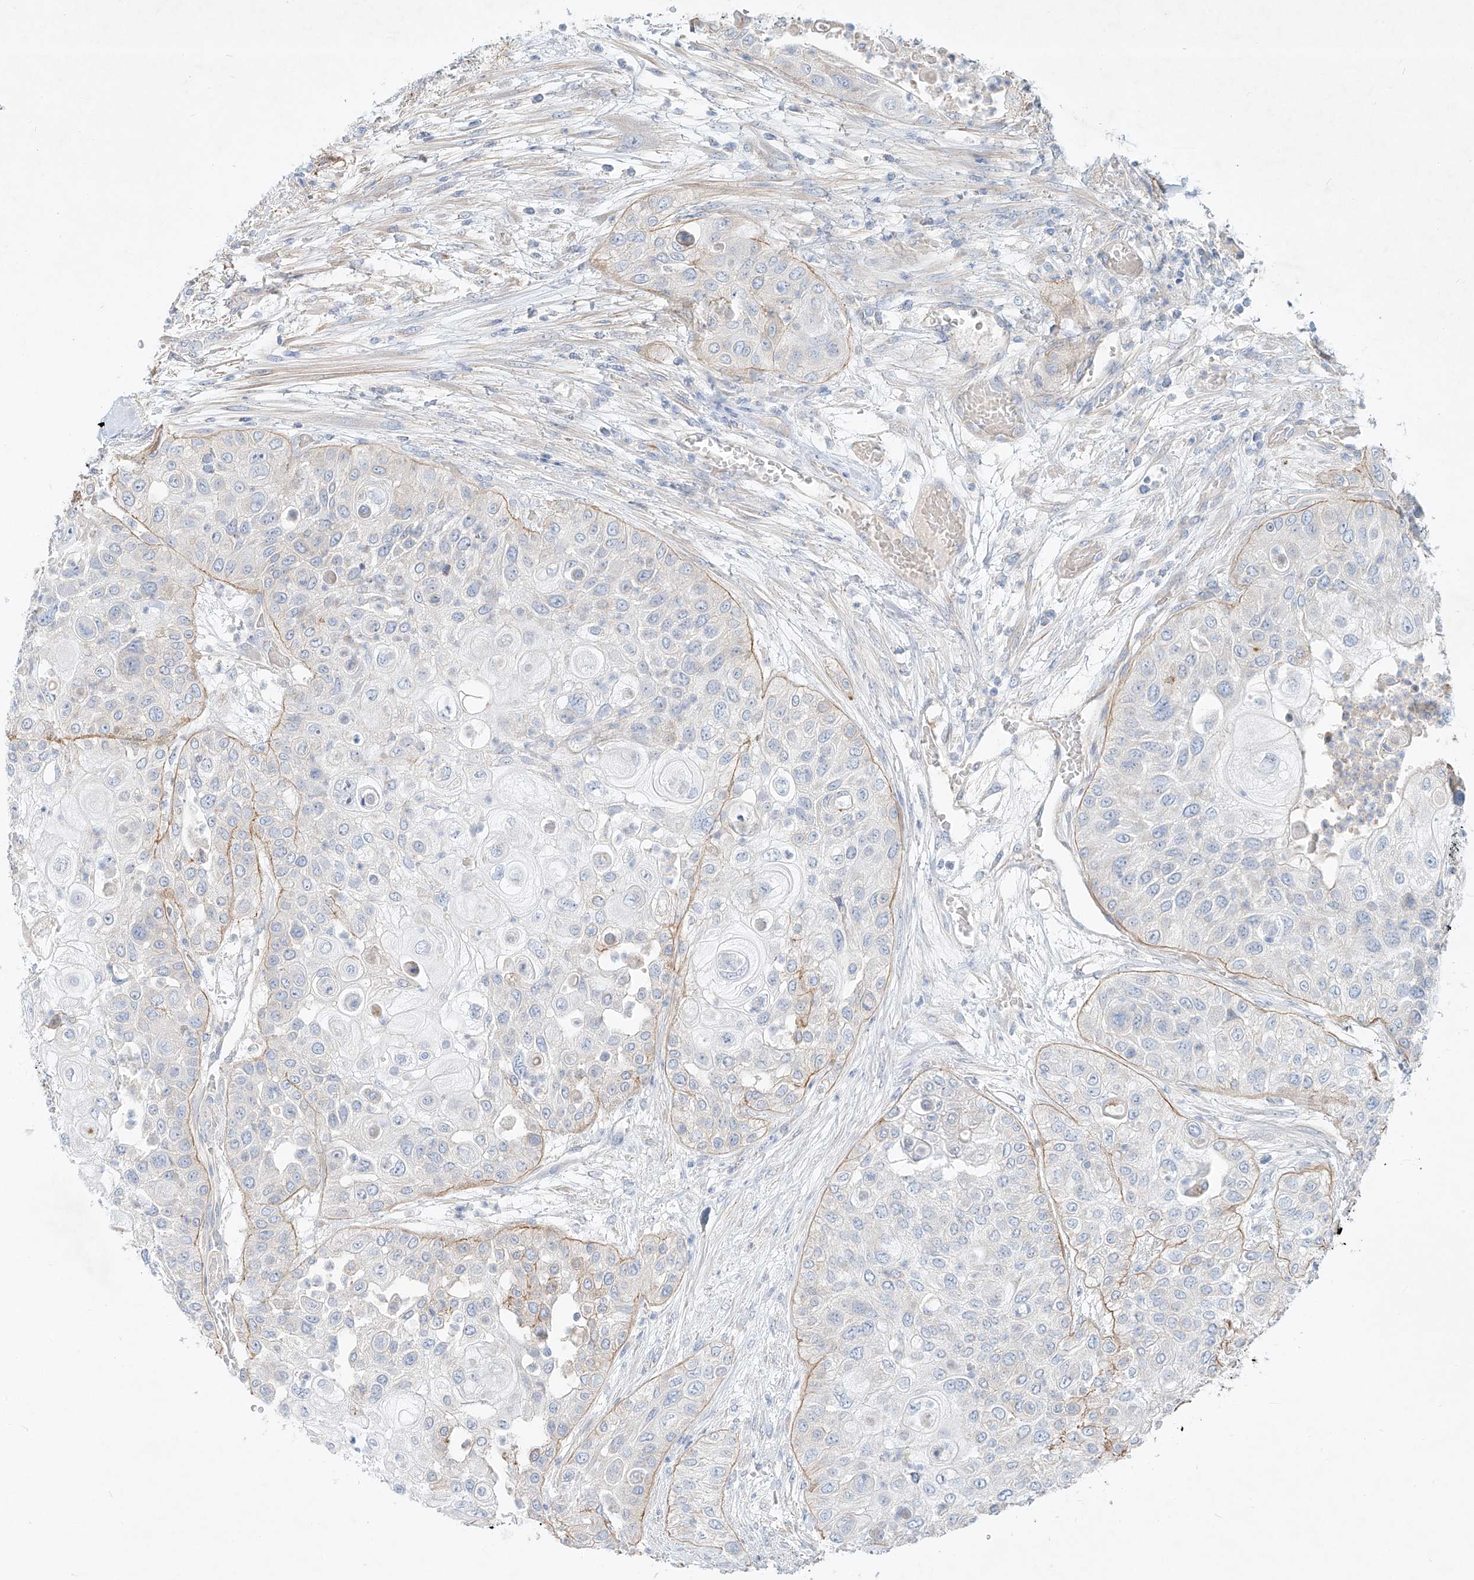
{"staining": {"intensity": "moderate", "quantity": "<25%", "location": "cytoplasmic/membranous"}, "tissue": "urothelial cancer", "cell_type": "Tumor cells", "image_type": "cancer", "snomed": [{"axis": "morphology", "description": "Urothelial carcinoma, High grade"}, {"axis": "topography", "description": "Urinary bladder"}], "caption": "Moderate cytoplasmic/membranous protein staining is seen in approximately <25% of tumor cells in urothelial cancer. (IHC, brightfield microscopy, high magnification).", "gene": "AJM1", "patient": {"sex": "female", "age": 79}}